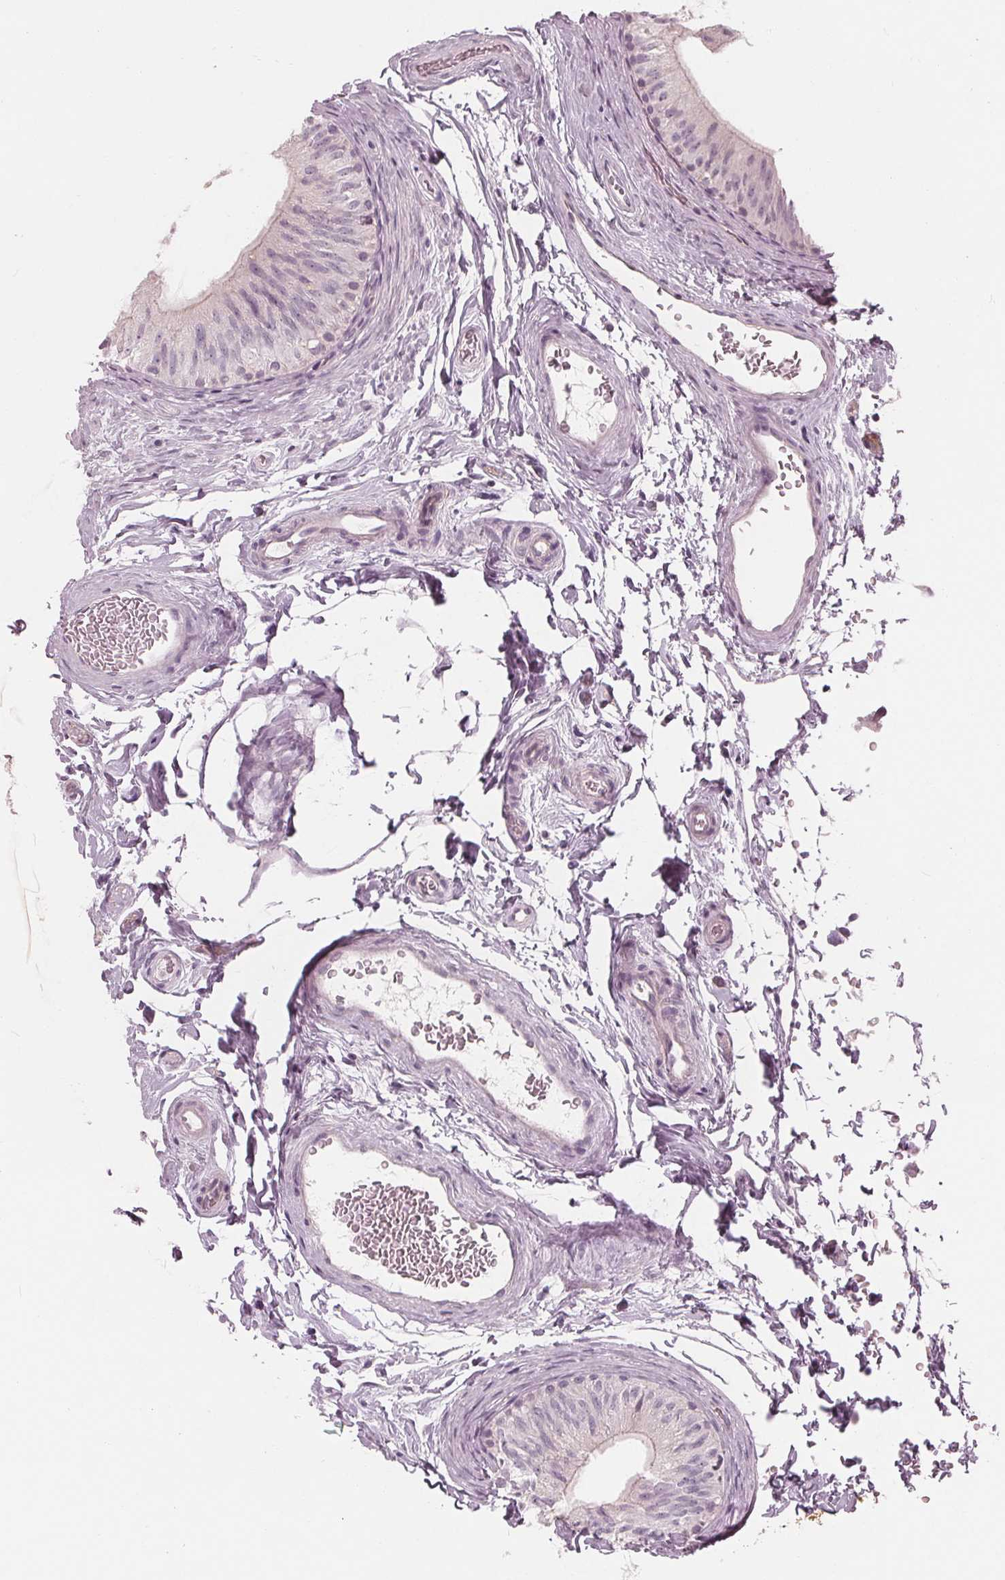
{"staining": {"intensity": "negative", "quantity": "none", "location": "none"}, "tissue": "epididymis", "cell_type": "Glandular cells", "image_type": "normal", "snomed": [{"axis": "morphology", "description": "Normal tissue, NOS"}, {"axis": "topography", "description": "Epididymis, spermatic cord, NOS"}, {"axis": "topography", "description": "Epididymis"}], "caption": "Normal epididymis was stained to show a protein in brown. There is no significant positivity in glandular cells.", "gene": "SAT2", "patient": {"sex": "male", "age": 31}}